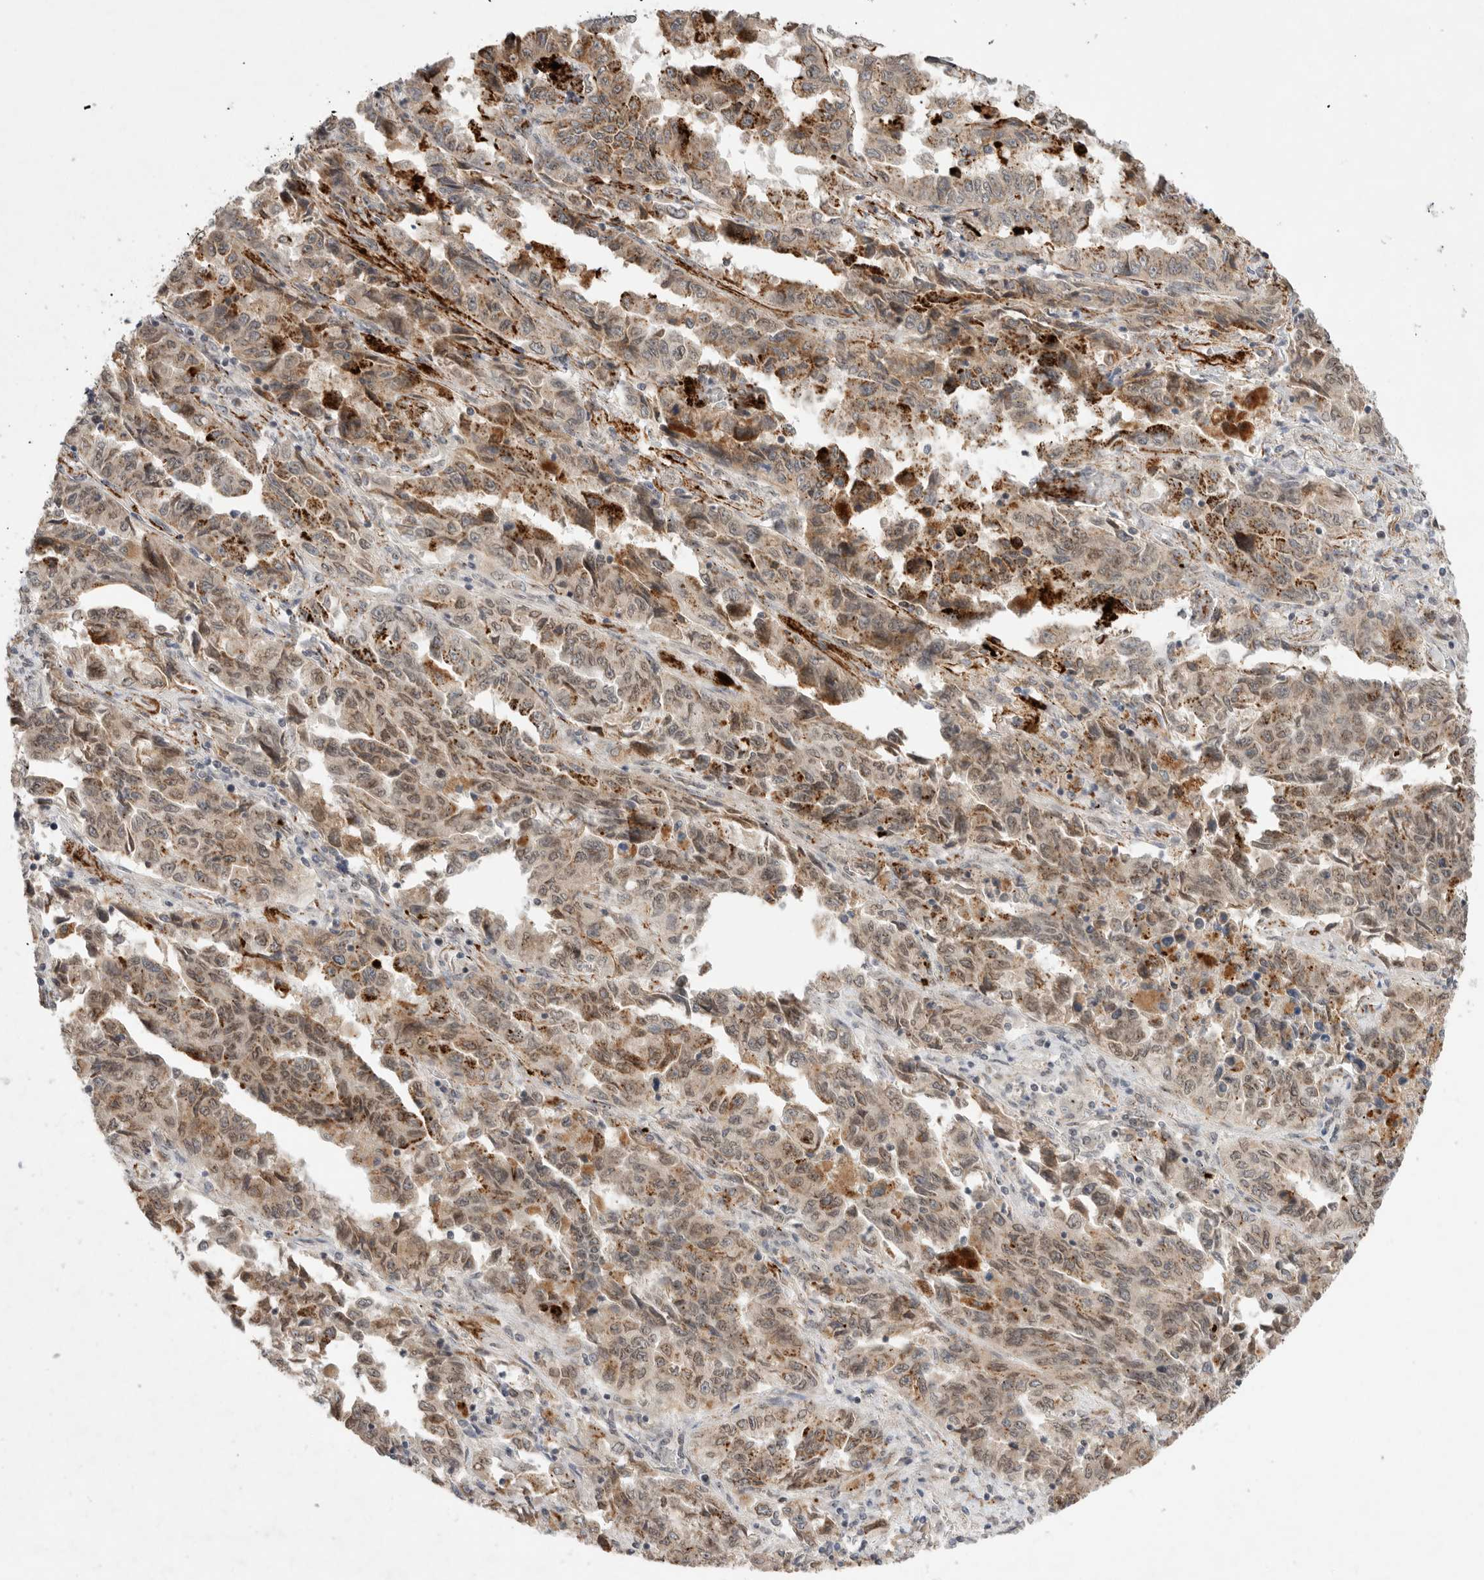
{"staining": {"intensity": "moderate", "quantity": ">75%", "location": "cytoplasmic/membranous,nuclear"}, "tissue": "lung cancer", "cell_type": "Tumor cells", "image_type": "cancer", "snomed": [{"axis": "morphology", "description": "Adenocarcinoma, NOS"}, {"axis": "topography", "description": "Lung"}], "caption": "Immunohistochemistry (IHC) histopathology image of neoplastic tissue: lung cancer (adenocarcinoma) stained using IHC shows medium levels of moderate protein expression localized specifically in the cytoplasmic/membranous and nuclear of tumor cells, appearing as a cytoplasmic/membranous and nuclear brown color.", "gene": "LEMD3", "patient": {"sex": "female", "age": 51}}